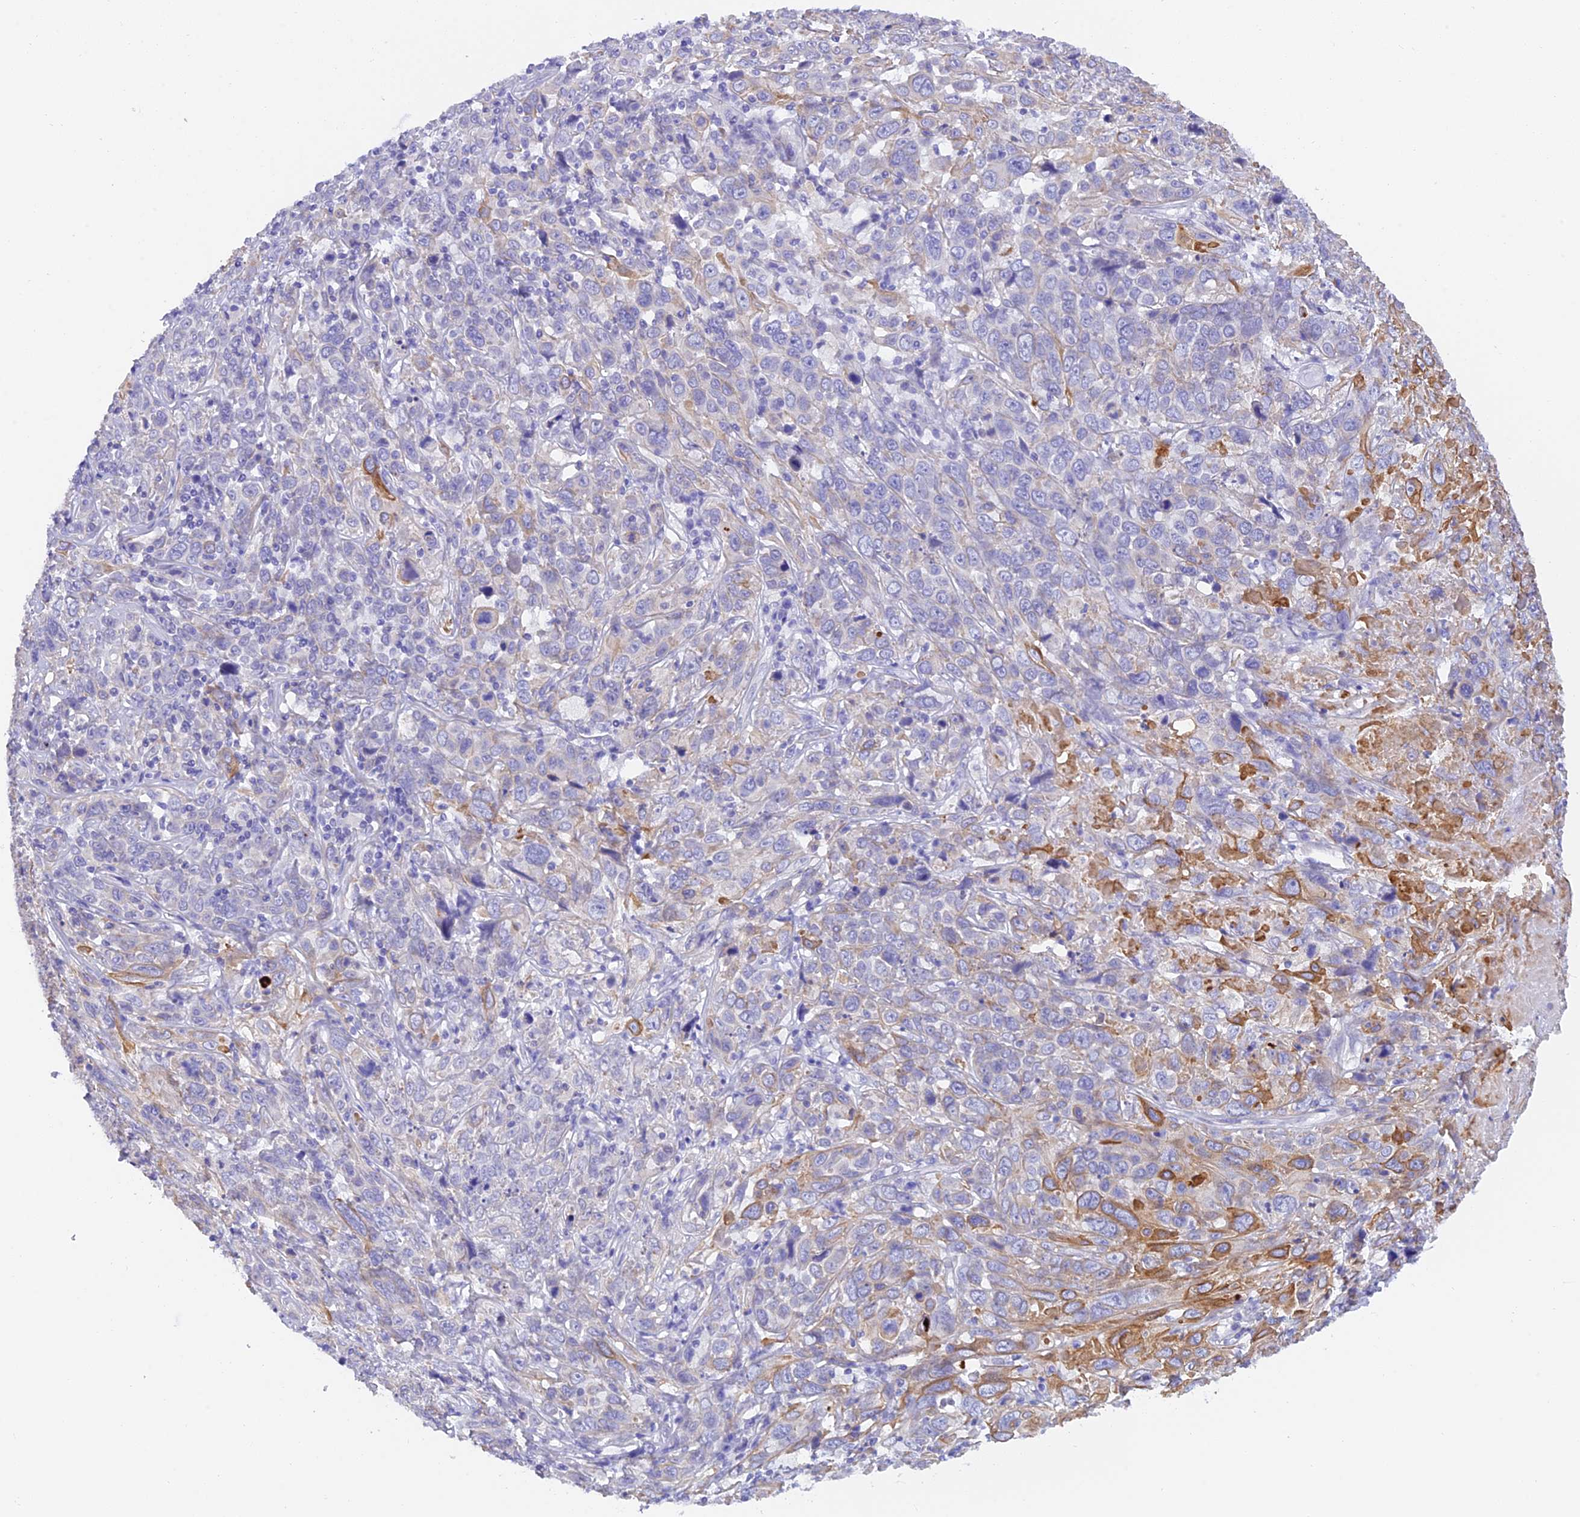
{"staining": {"intensity": "moderate", "quantity": "<25%", "location": "cytoplasmic/membranous"}, "tissue": "cervical cancer", "cell_type": "Tumor cells", "image_type": "cancer", "snomed": [{"axis": "morphology", "description": "Squamous cell carcinoma, NOS"}, {"axis": "topography", "description": "Cervix"}], "caption": "A photomicrograph of cervical cancer stained for a protein reveals moderate cytoplasmic/membranous brown staining in tumor cells. (Brightfield microscopy of DAB IHC at high magnification).", "gene": "C17orf67", "patient": {"sex": "female", "age": 46}}